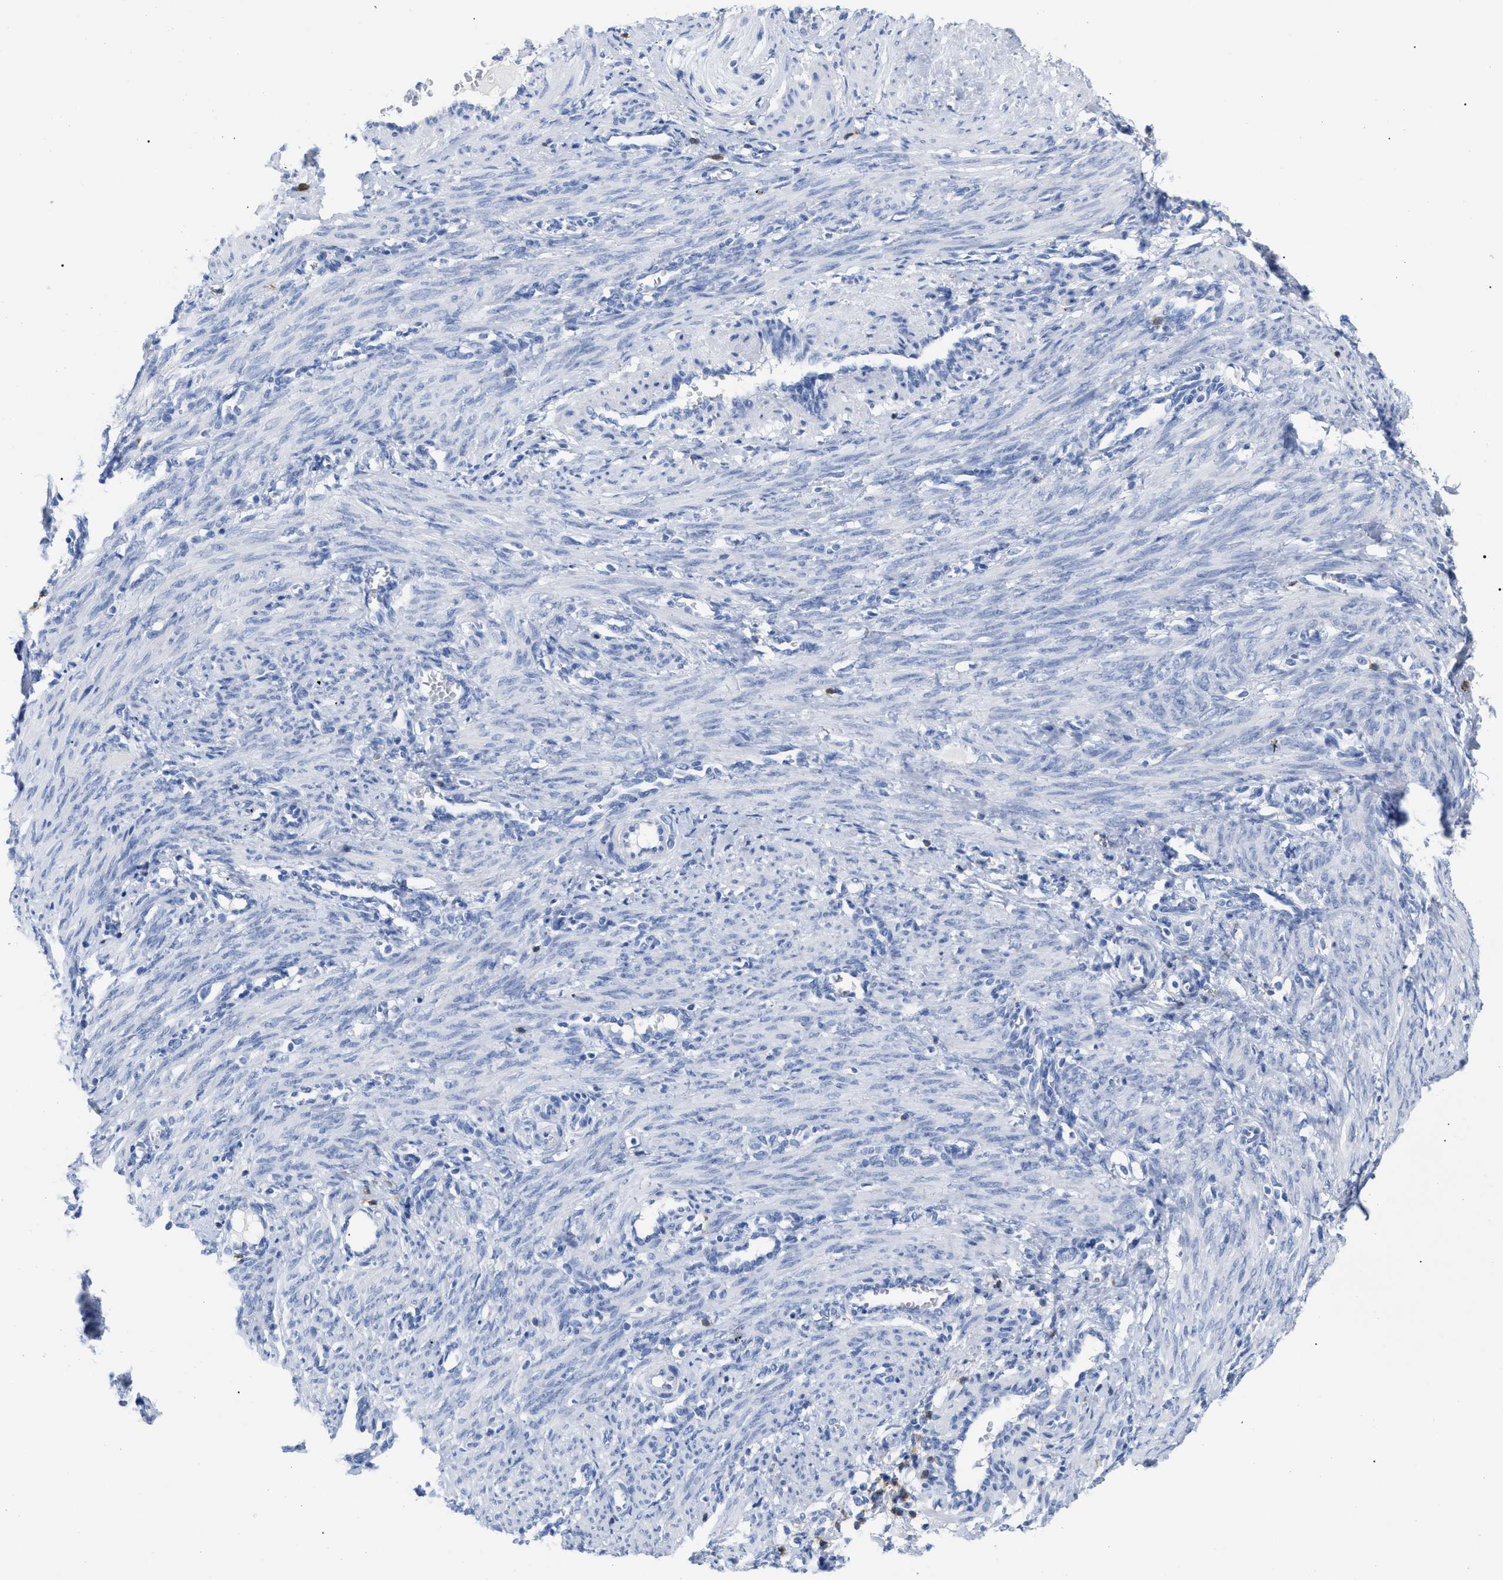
{"staining": {"intensity": "negative", "quantity": "none", "location": "none"}, "tissue": "smooth muscle", "cell_type": "Smooth muscle cells", "image_type": "normal", "snomed": [{"axis": "morphology", "description": "Normal tissue, NOS"}, {"axis": "topography", "description": "Endometrium"}], "caption": "There is no significant expression in smooth muscle cells of smooth muscle. (Stains: DAB (3,3'-diaminobenzidine) immunohistochemistry (IHC) with hematoxylin counter stain, Microscopy: brightfield microscopy at high magnification).", "gene": "CD5", "patient": {"sex": "female", "age": 33}}